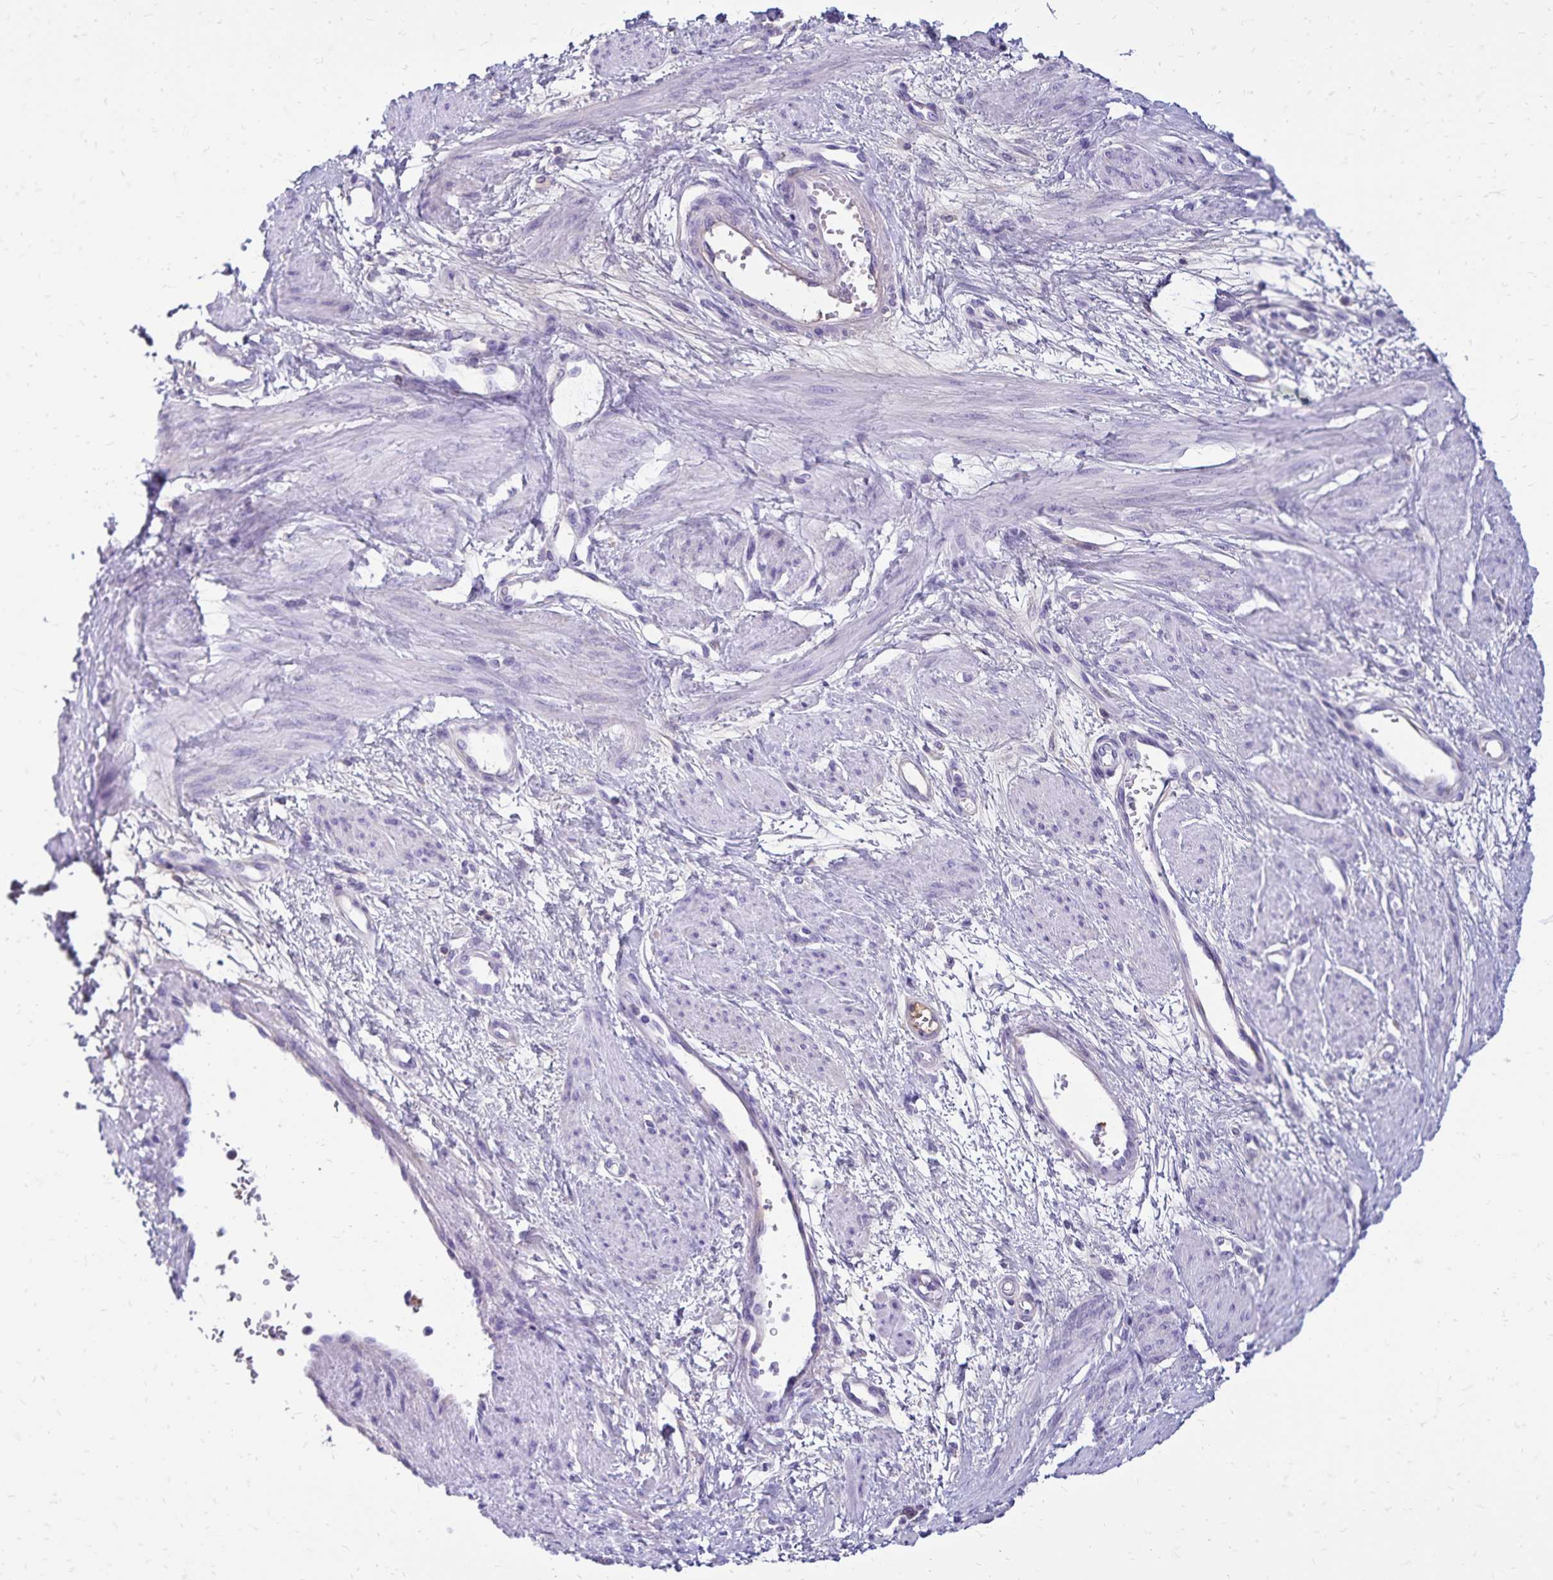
{"staining": {"intensity": "negative", "quantity": "none", "location": "none"}, "tissue": "smooth muscle", "cell_type": "Smooth muscle cells", "image_type": "normal", "snomed": [{"axis": "morphology", "description": "Normal tissue, NOS"}, {"axis": "topography", "description": "Smooth muscle"}, {"axis": "topography", "description": "Uterus"}], "caption": "Human smooth muscle stained for a protein using immunohistochemistry (IHC) shows no expression in smooth muscle cells.", "gene": "CD27", "patient": {"sex": "female", "age": 39}}